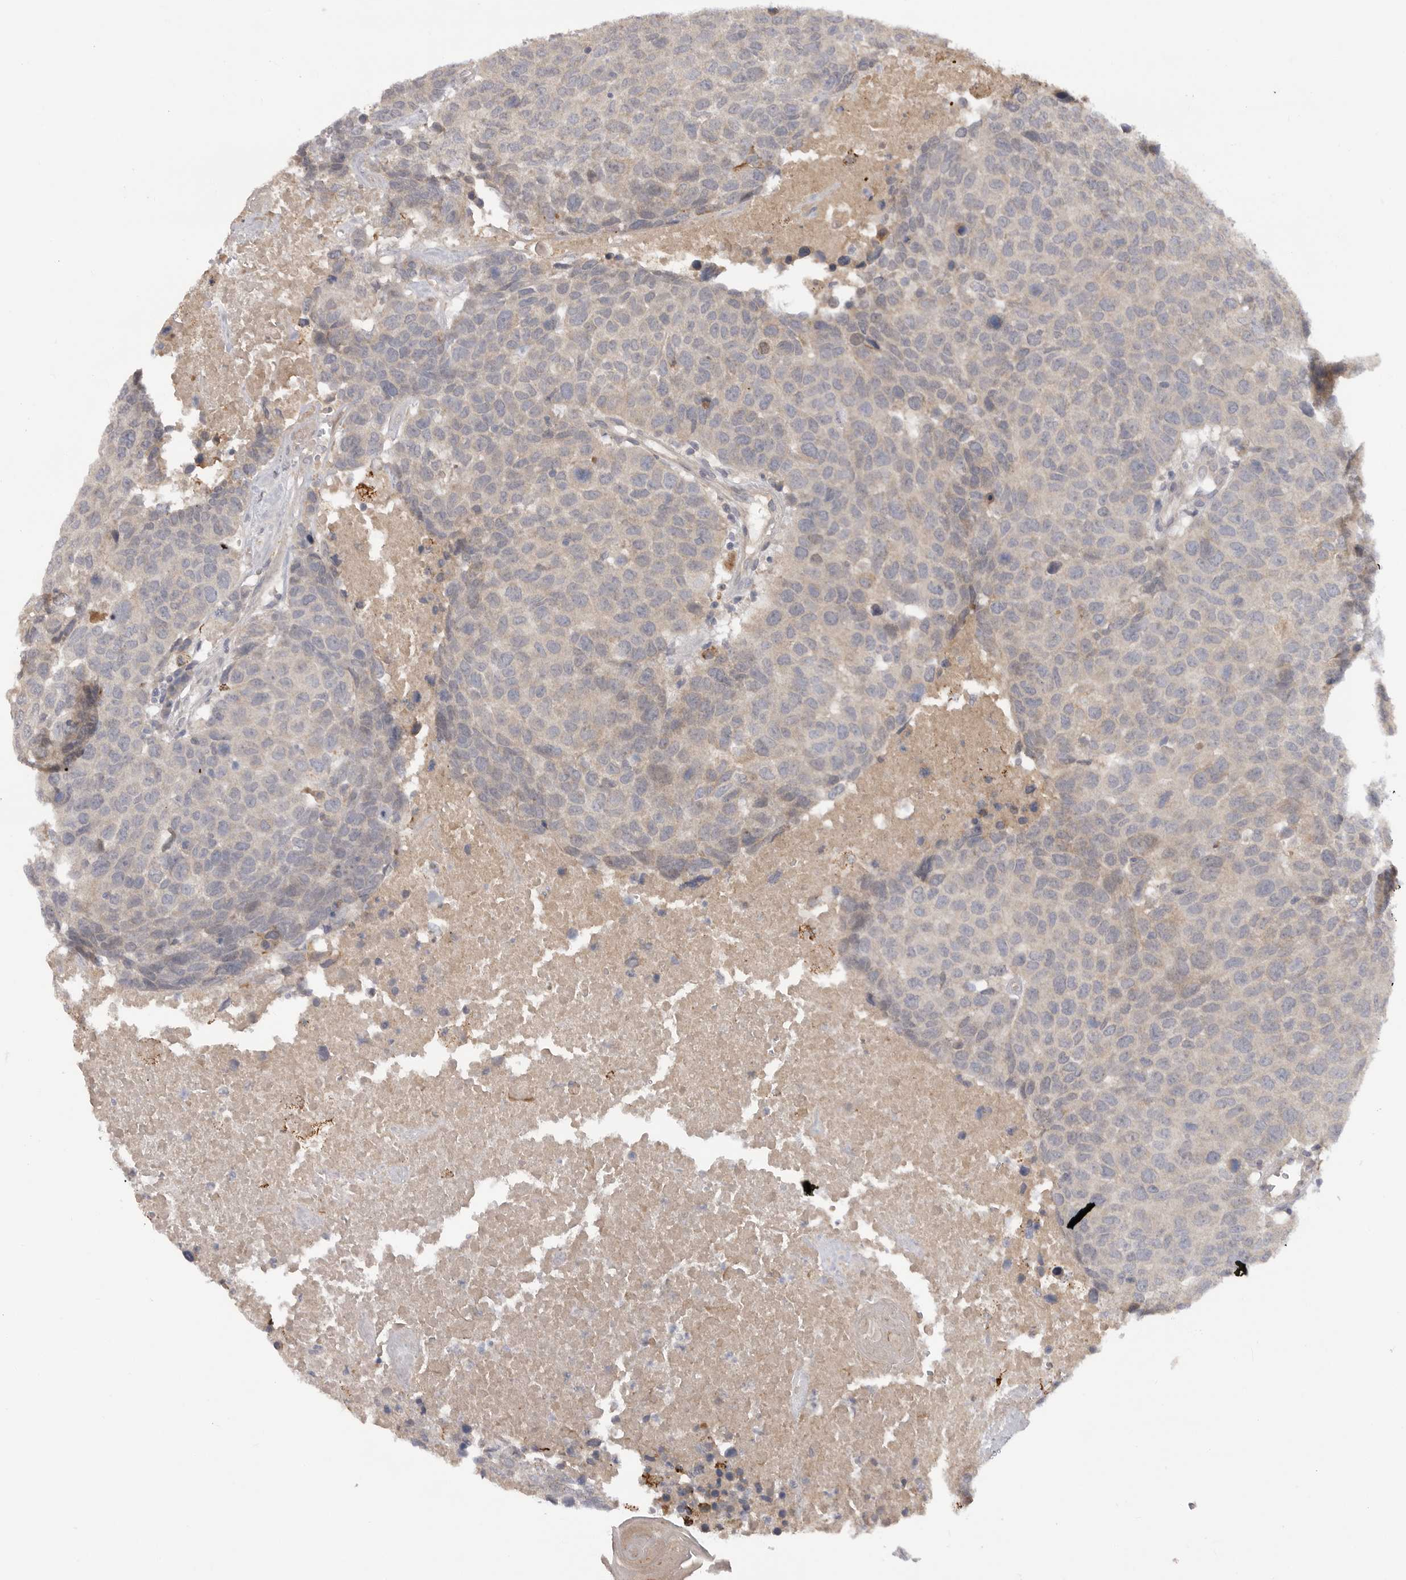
{"staining": {"intensity": "negative", "quantity": "none", "location": "none"}, "tissue": "head and neck cancer", "cell_type": "Tumor cells", "image_type": "cancer", "snomed": [{"axis": "morphology", "description": "Squamous cell carcinoma, NOS"}, {"axis": "topography", "description": "Head-Neck"}], "caption": "This is a image of immunohistochemistry staining of head and neck cancer, which shows no positivity in tumor cells.", "gene": "DHDDS", "patient": {"sex": "male", "age": 66}}